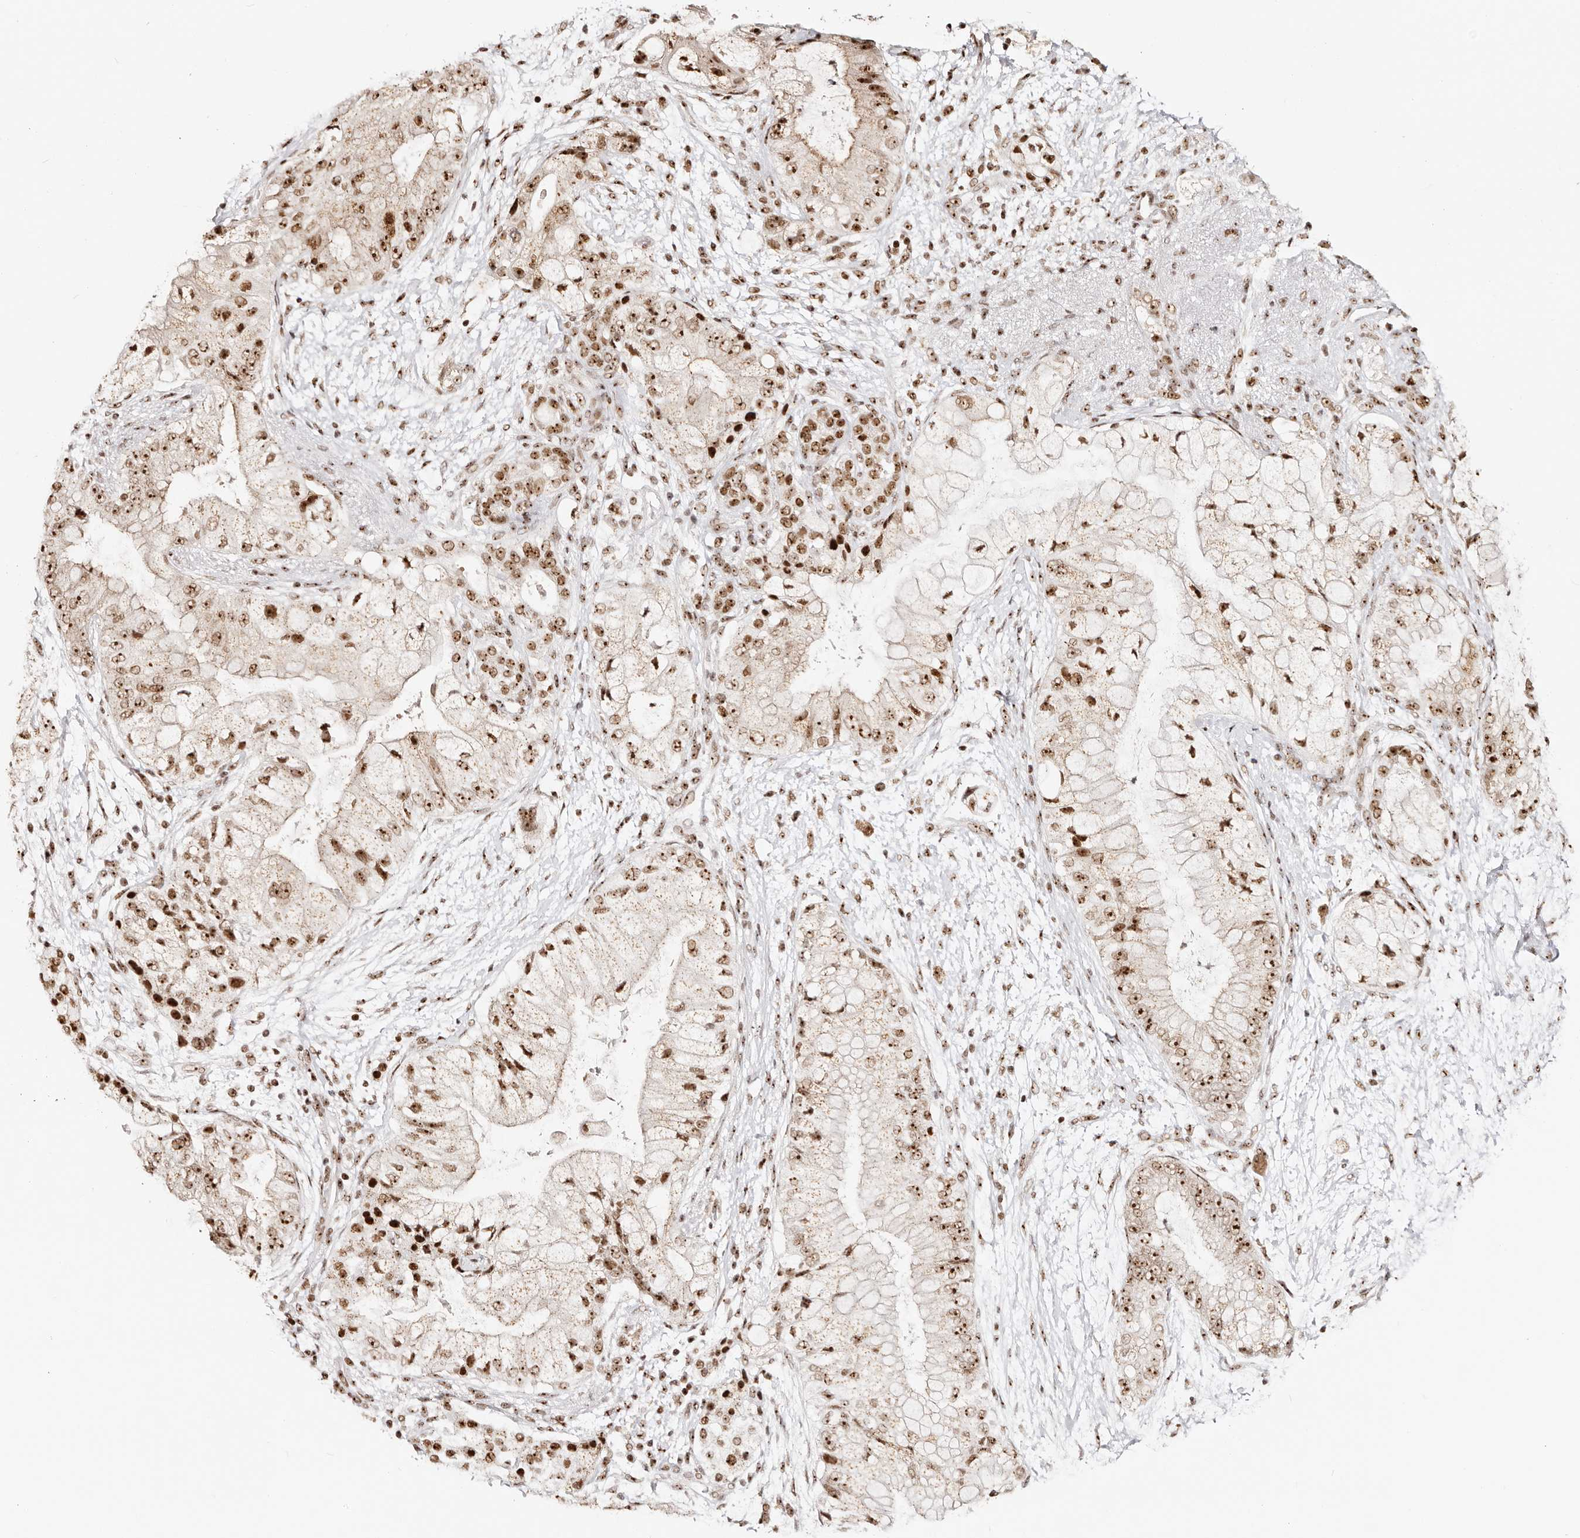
{"staining": {"intensity": "strong", "quantity": ">75%", "location": "nuclear"}, "tissue": "pancreatic cancer", "cell_type": "Tumor cells", "image_type": "cancer", "snomed": [{"axis": "morphology", "description": "Adenocarcinoma, NOS"}, {"axis": "topography", "description": "Pancreas"}], "caption": "Protein staining exhibits strong nuclear staining in approximately >75% of tumor cells in pancreatic adenocarcinoma.", "gene": "IQGAP3", "patient": {"sex": "male", "age": 53}}